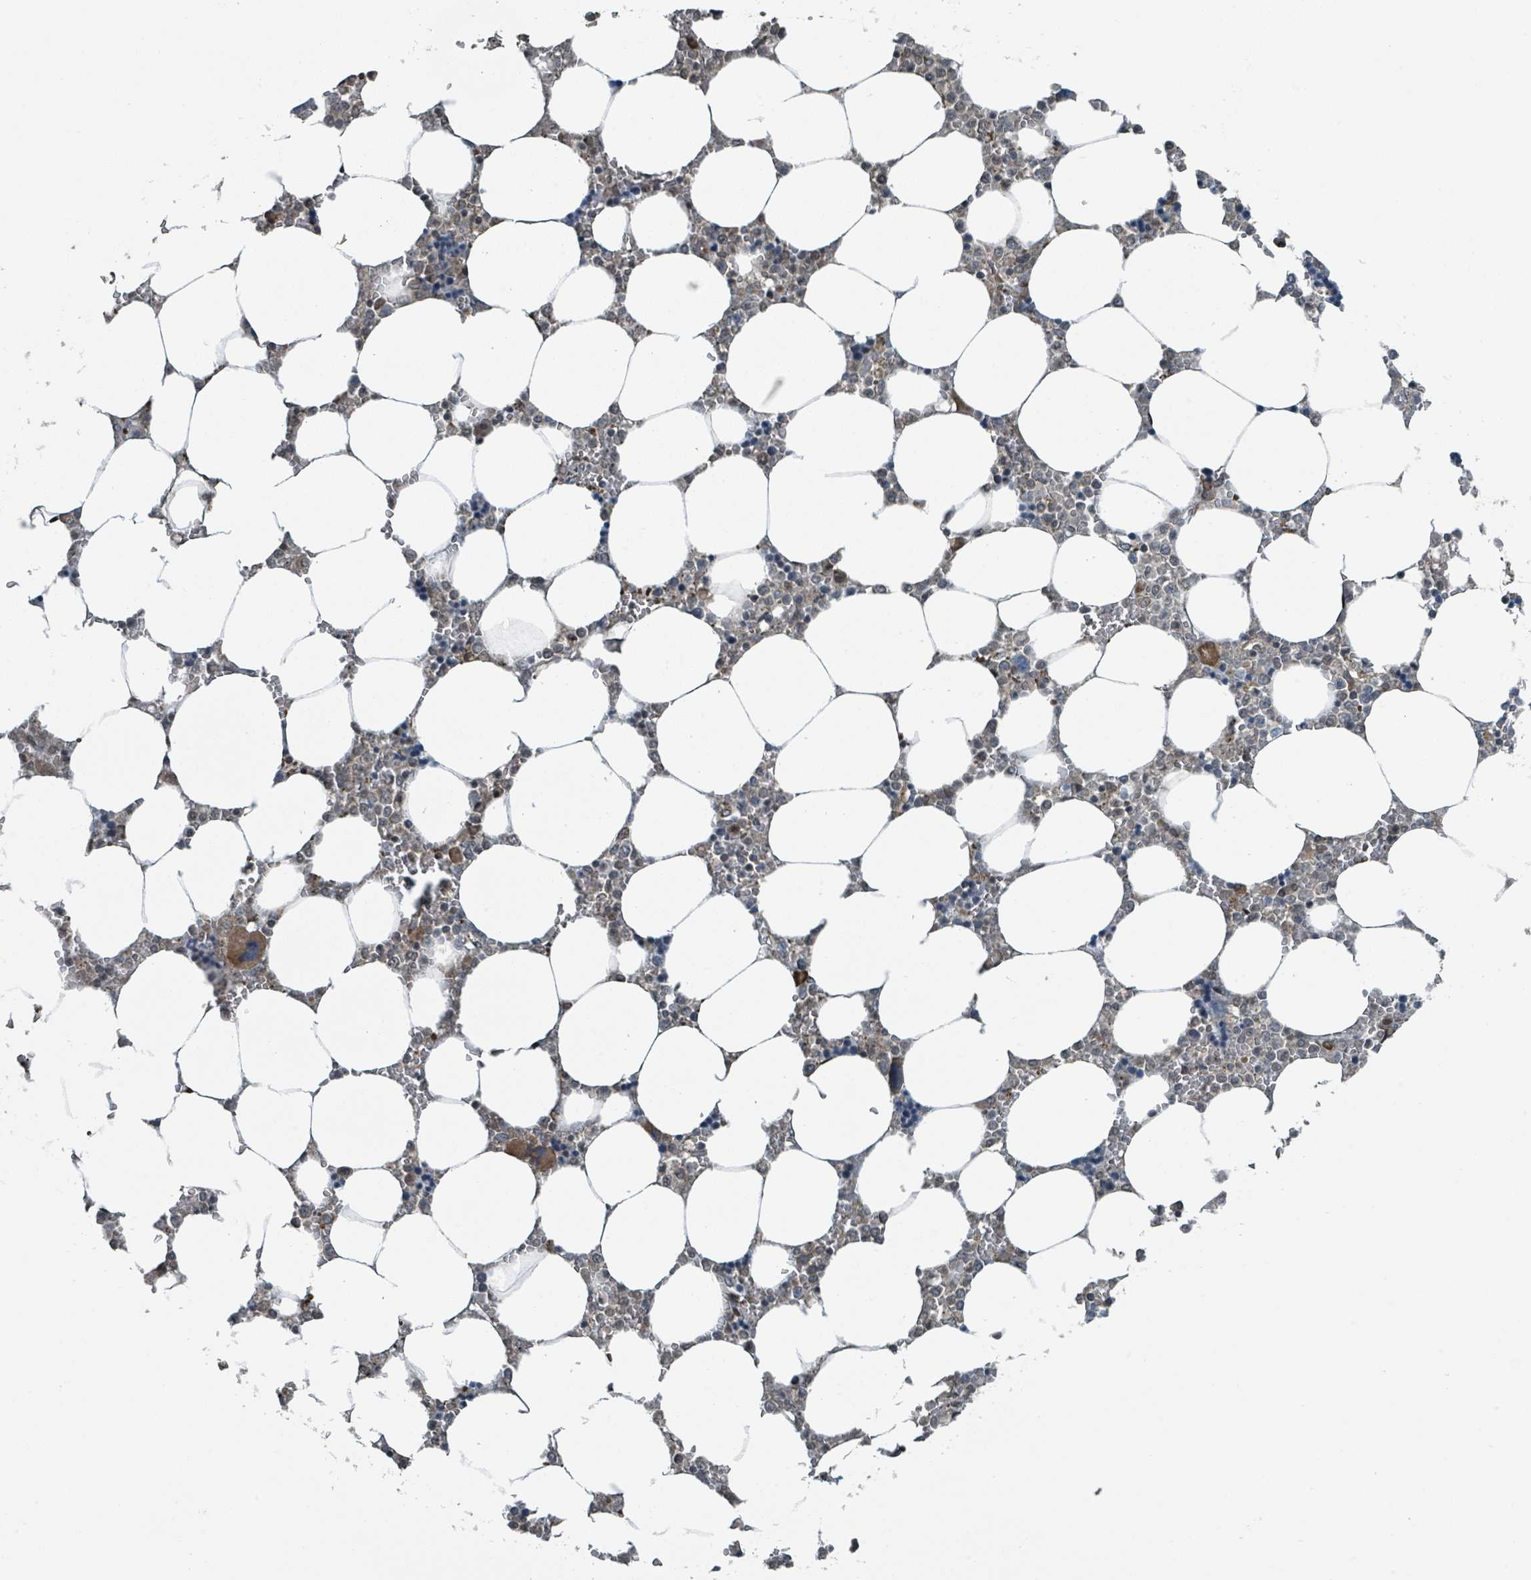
{"staining": {"intensity": "moderate", "quantity": "<25%", "location": "cytoplasmic/membranous"}, "tissue": "bone marrow", "cell_type": "Hematopoietic cells", "image_type": "normal", "snomed": [{"axis": "morphology", "description": "Normal tissue, NOS"}, {"axis": "topography", "description": "Bone marrow"}], "caption": "Immunohistochemical staining of normal bone marrow shows low levels of moderate cytoplasmic/membranous expression in about <25% of hematopoietic cells. Nuclei are stained in blue.", "gene": "PHIP", "patient": {"sex": "male", "age": 64}}